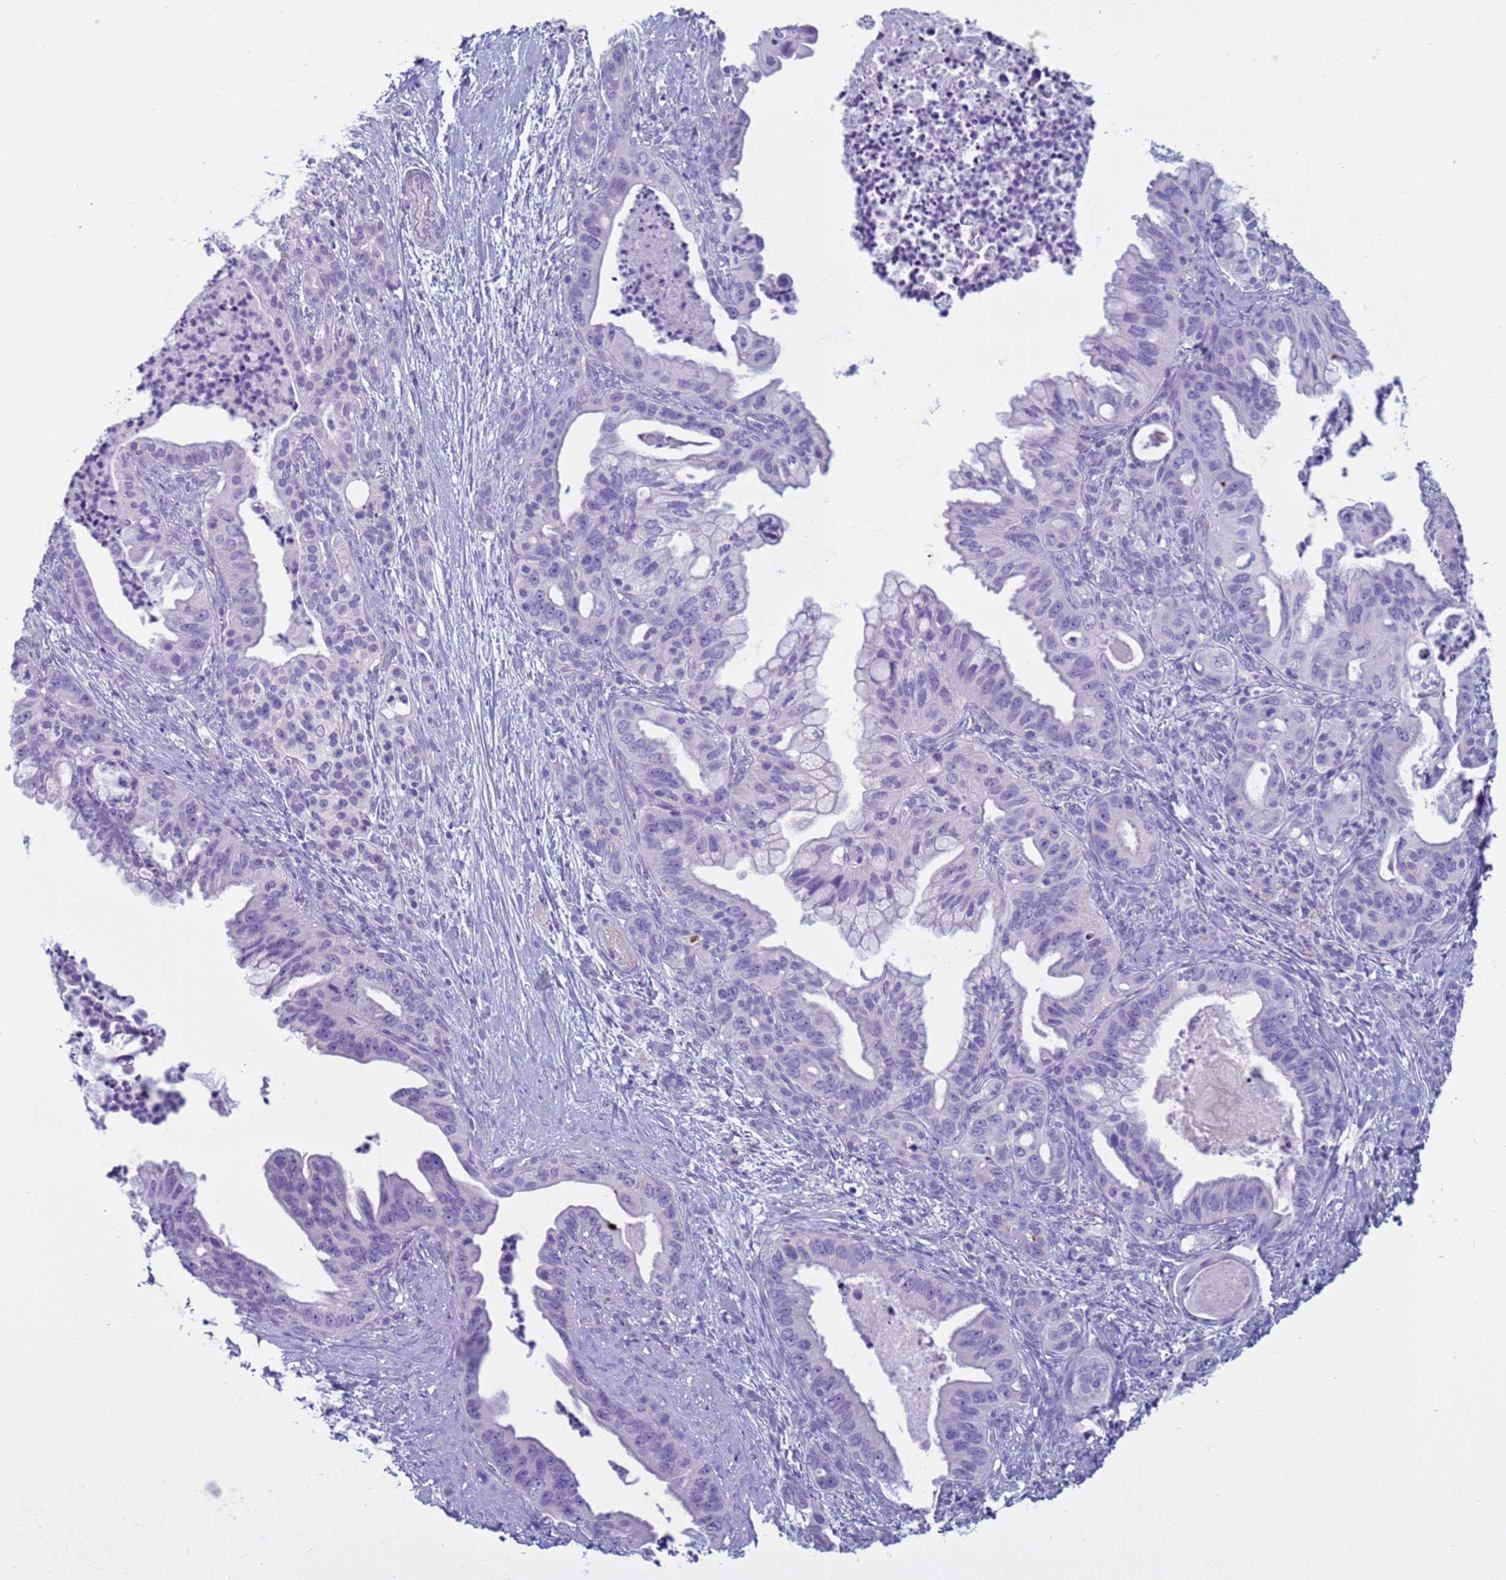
{"staining": {"intensity": "negative", "quantity": "none", "location": "none"}, "tissue": "pancreatic cancer", "cell_type": "Tumor cells", "image_type": "cancer", "snomed": [{"axis": "morphology", "description": "Adenocarcinoma, NOS"}, {"axis": "topography", "description": "Pancreas"}], "caption": "An immunohistochemistry image of pancreatic adenocarcinoma is shown. There is no staining in tumor cells of pancreatic adenocarcinoma.", "gene": "CST4", "patient": {"sex": "male", "age": 58}}